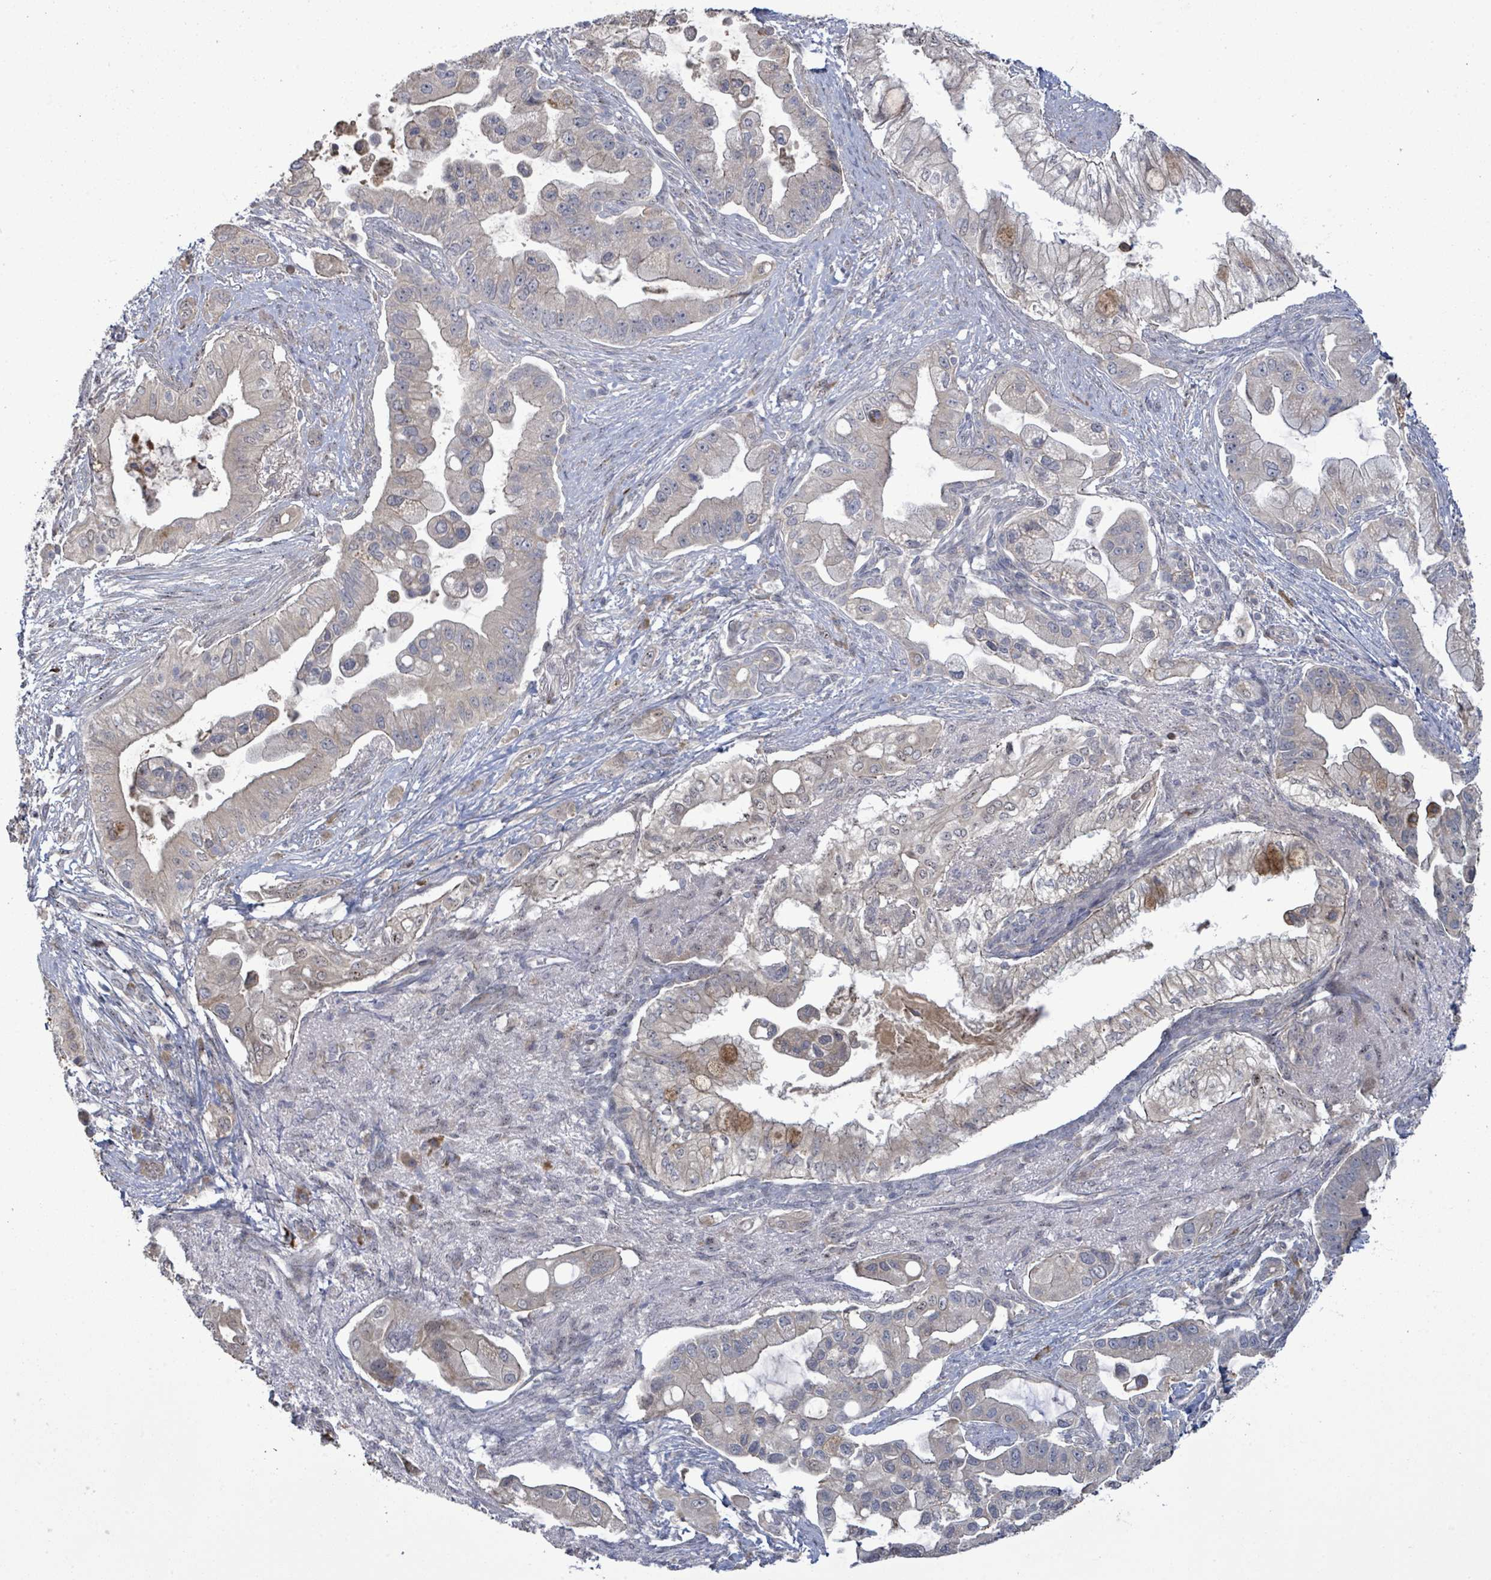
{"staining": {"intensity": "moderate", "quantity": "<25%", "location": "cytoplasmic/membranous"}, "tissue": "pancreatic cancer", "cell_type": "Tumor cells", "image_type": "cancer", "snomed": [{"axis": "morphology", "description": "Adenocarcinoma, NOS"}, {"axis": "topography", "description": "Pancreas"}], "caption": "Pancreatic cancer (adenocarcinoma) tissue reveals moderate cytoplasmic/membranous positivity in about <25% of tumor cells", "gene": "SLIT3", "patient": {"sex": "male", "age": 57}}